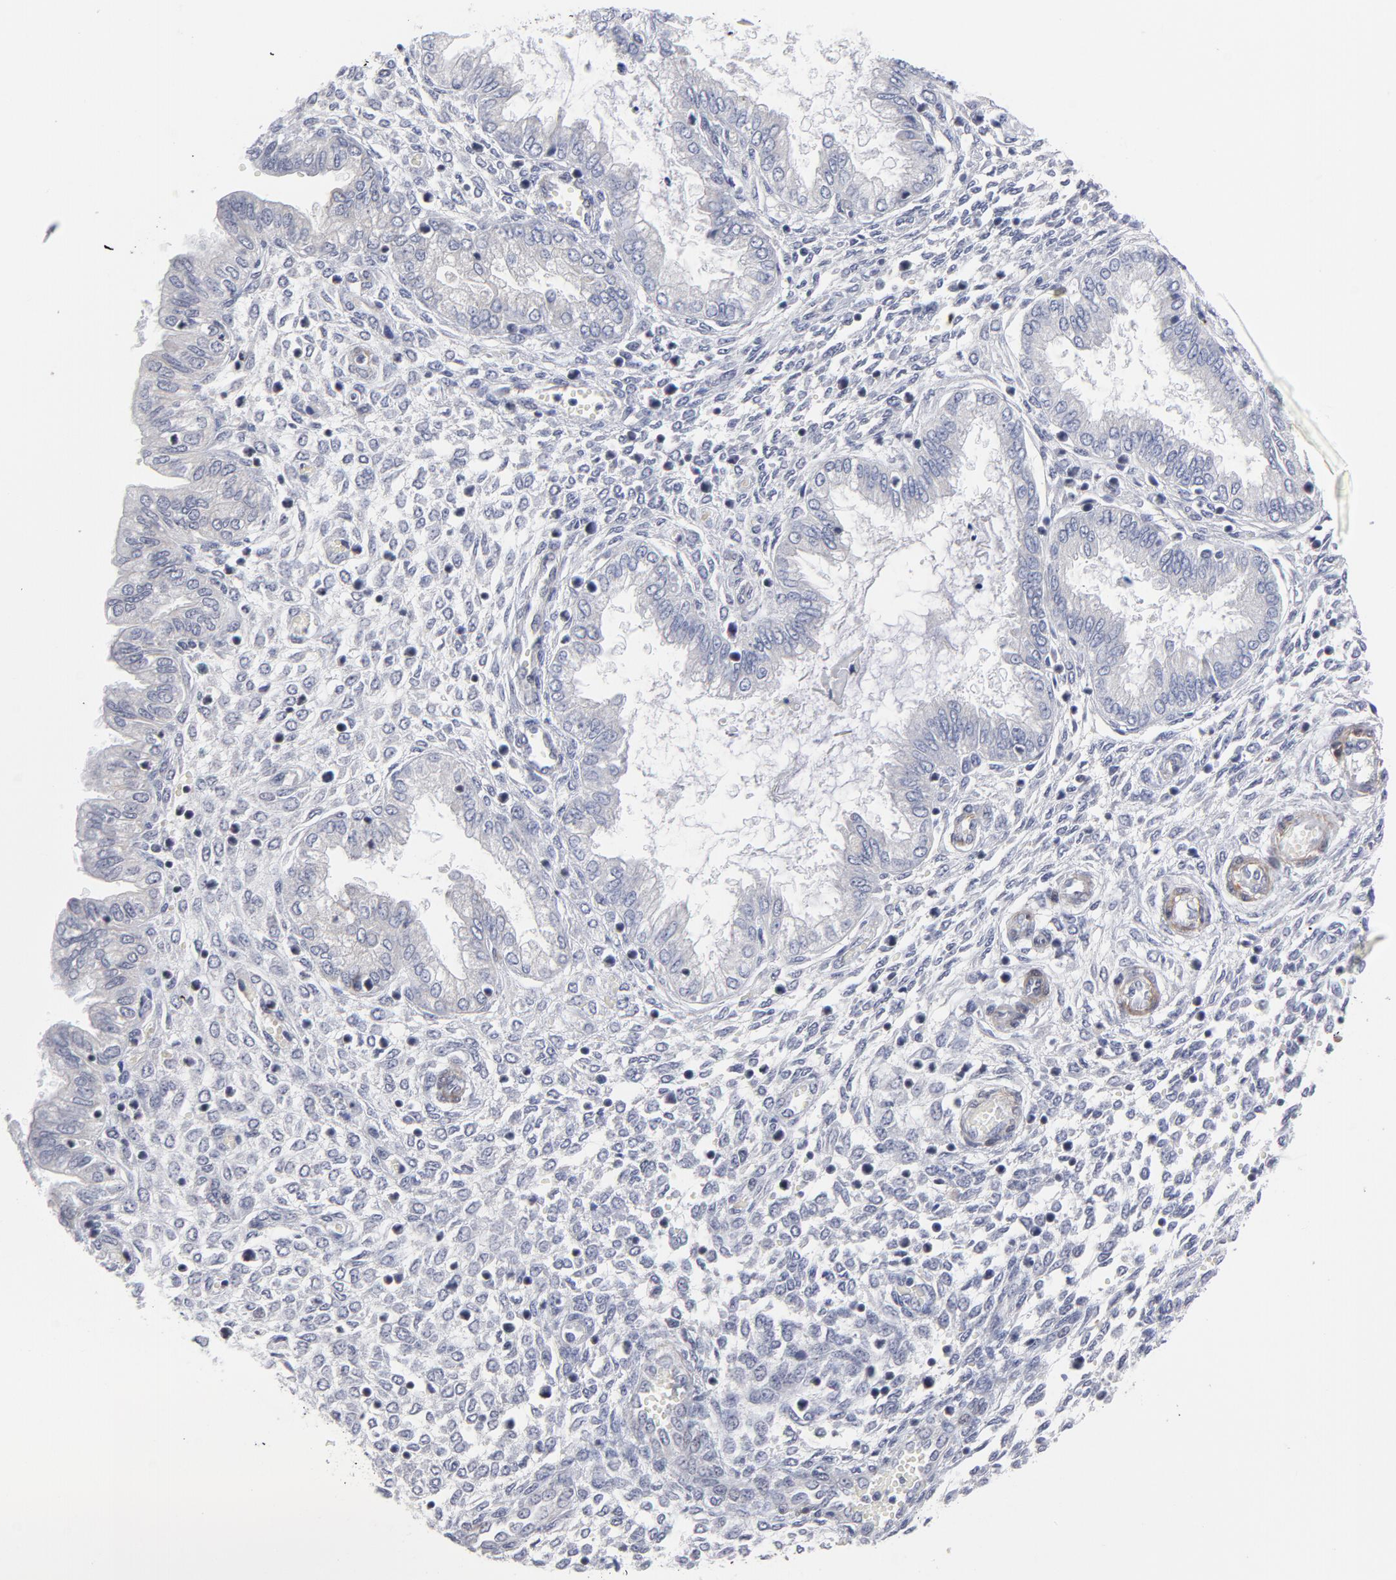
{"staining": {"intensity": "strong", "quantity": ">75%", "location": "nuclear"}, "tissue": "endometrium", "cell_type": "Cells in endometrial stroma", "image_type": "normal", "snomed": [{"axis": "morphology", "description": "Normal tissue, NOS"}, {"axis": "topography", "description": "Endometrium"}], "caption": "Cells in endometrial stroma demonstrate strong nuclear expression in about >75% of cells in normal endometrium.", "gene": "CTCF", "patient": {"sex": "female", "age": 33}}